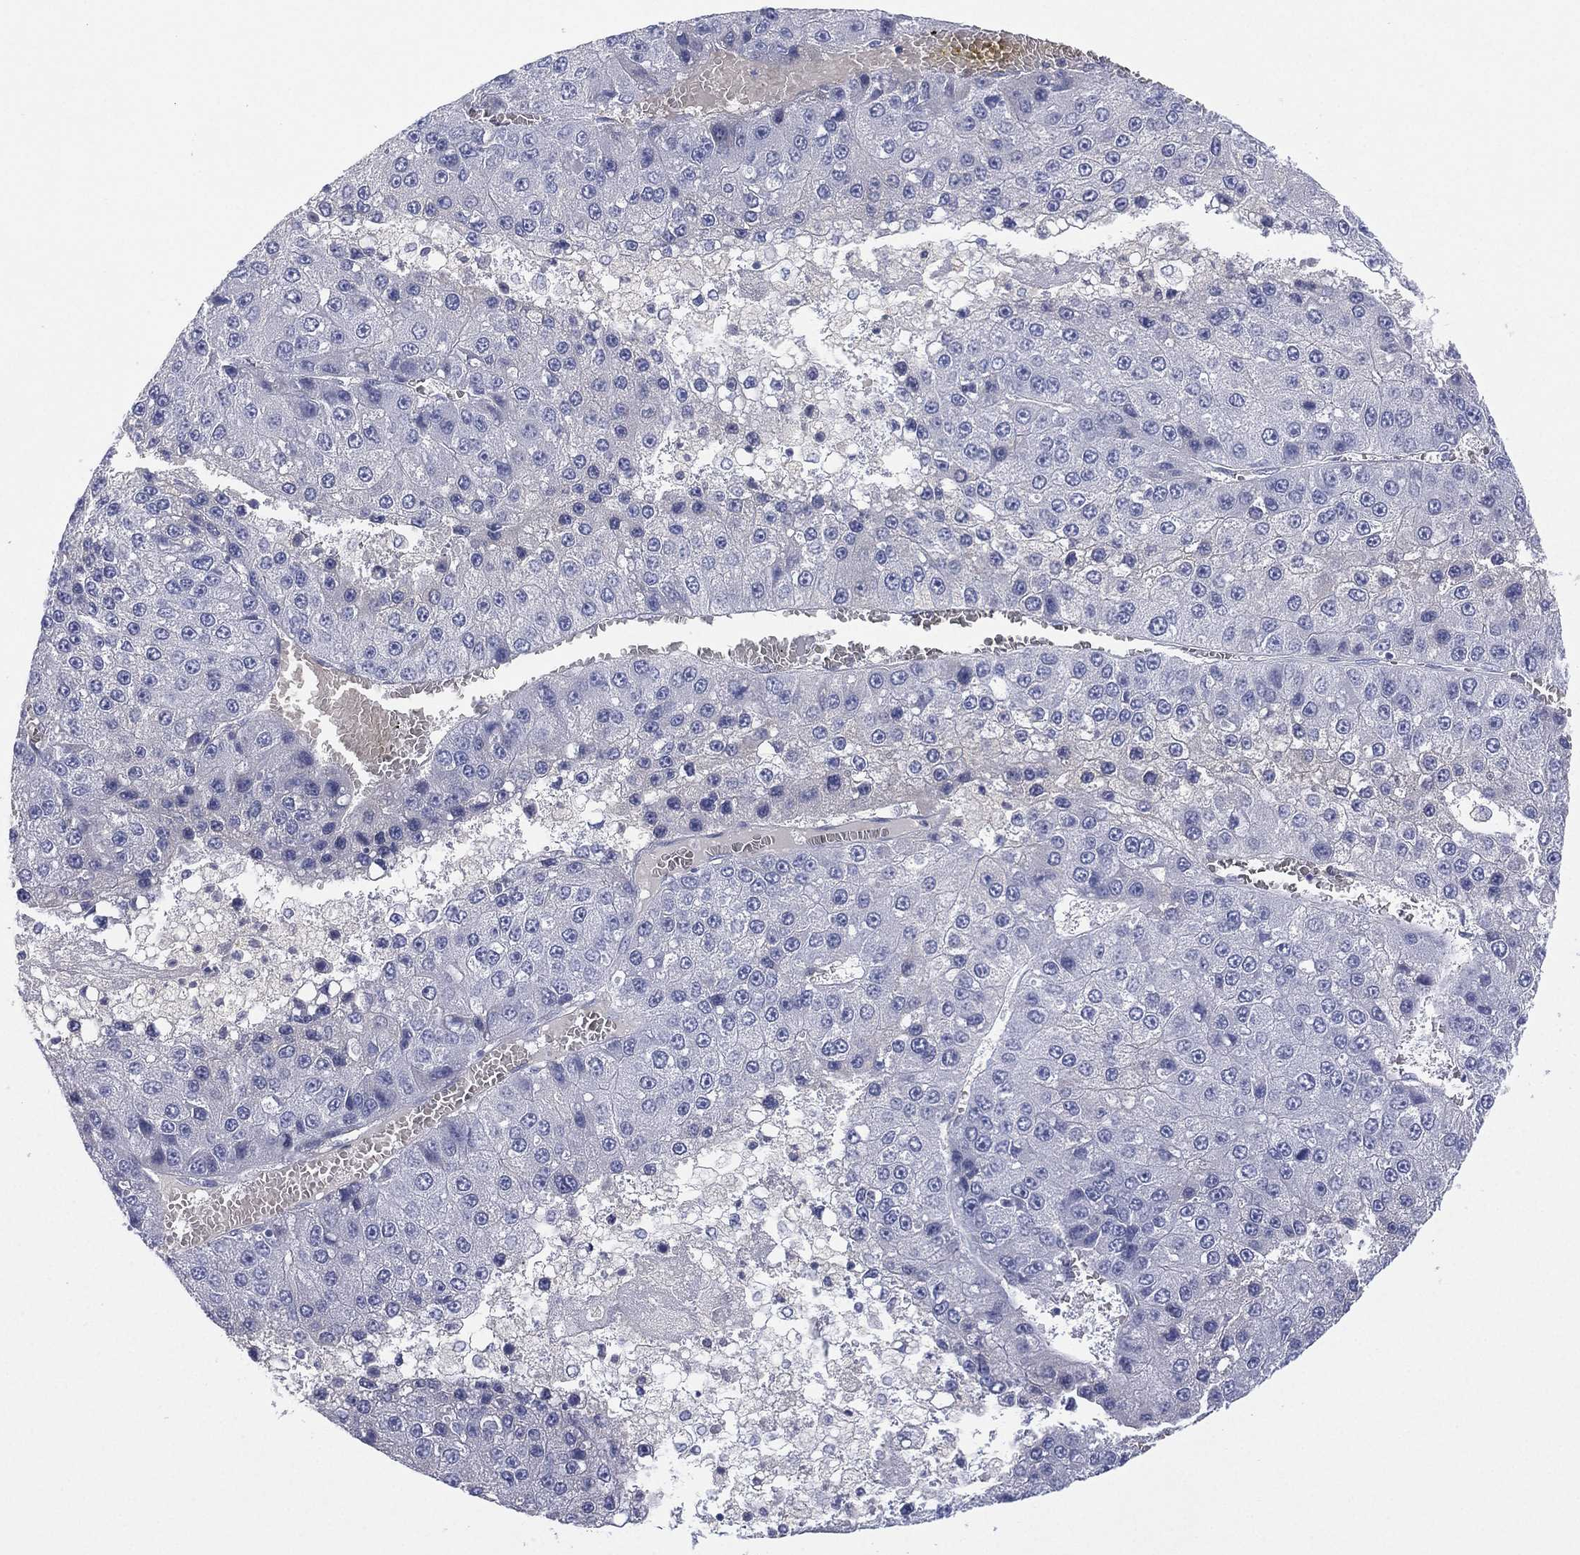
{"staining": {"intensity": "negative", "quantity": "none", "location": "none"}, "tissue": "liver cancer", "cell_type": "Tumor cells", "image_type": "cancer", "snomed": [{"axis": "morphology", "description": "Carcinoma, Hepatocellular, NOS"}, {"axis": "topography", "description": "Liver"}], "caption": "Tumor cells show no significant expression in liver hepatocellular carcinoma.", "gene": "CYP2D6", "patient": {"sex": "female", "age": 73}}